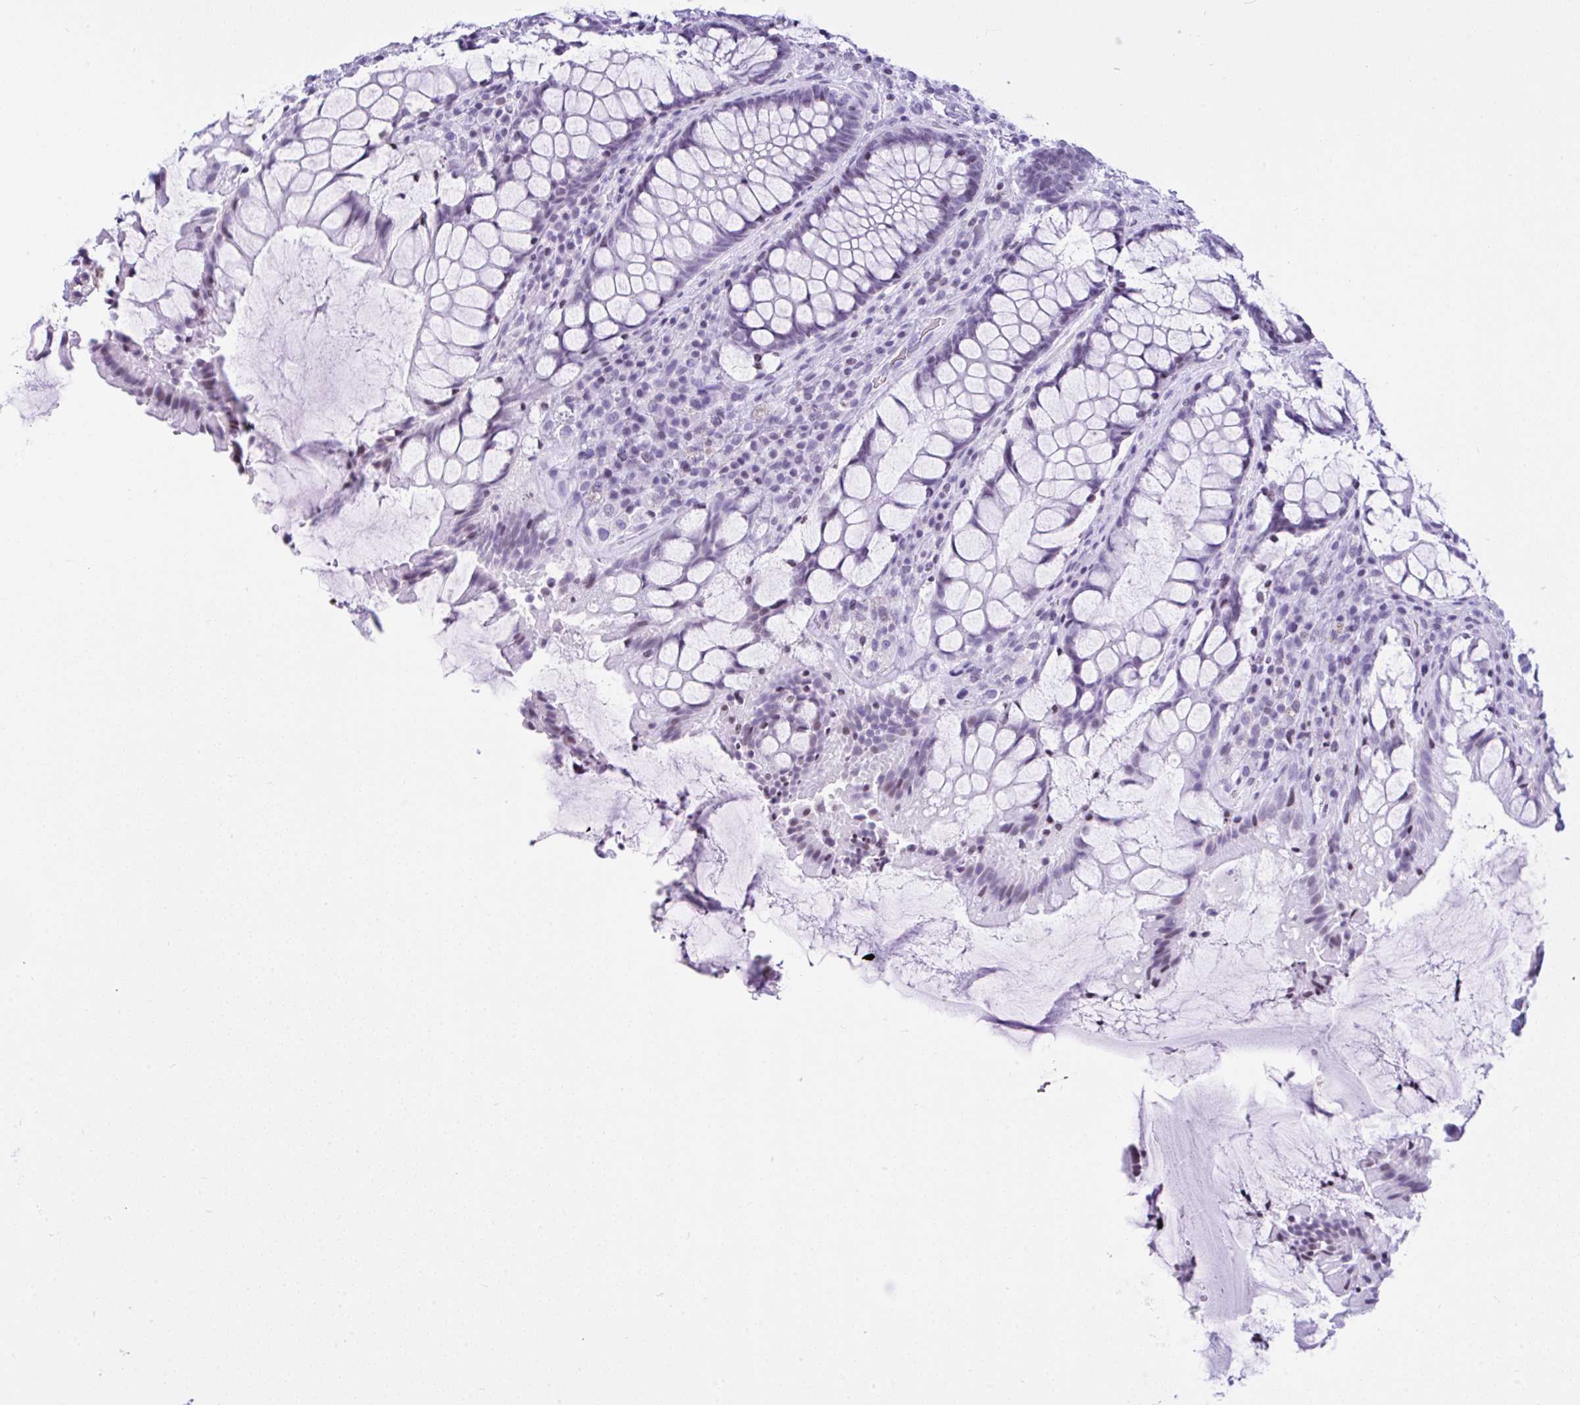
{"staining": {"intensity": "negative", "quantity": "none", "location": "none"}, "tissue": "rectum", "cell_type": "Glandular cells", "image_type": "normal", "snomed": [{"axis": "morphology", "description": "Normal tissue, NOS"}, {"axis": "topography", "description": "Rectum"}], "caption": "The photomicrograph shows no significant positivity in glandular cells of rectum.", "gene": "KRT27", "patient": {"sex": "female", "age": 58}}